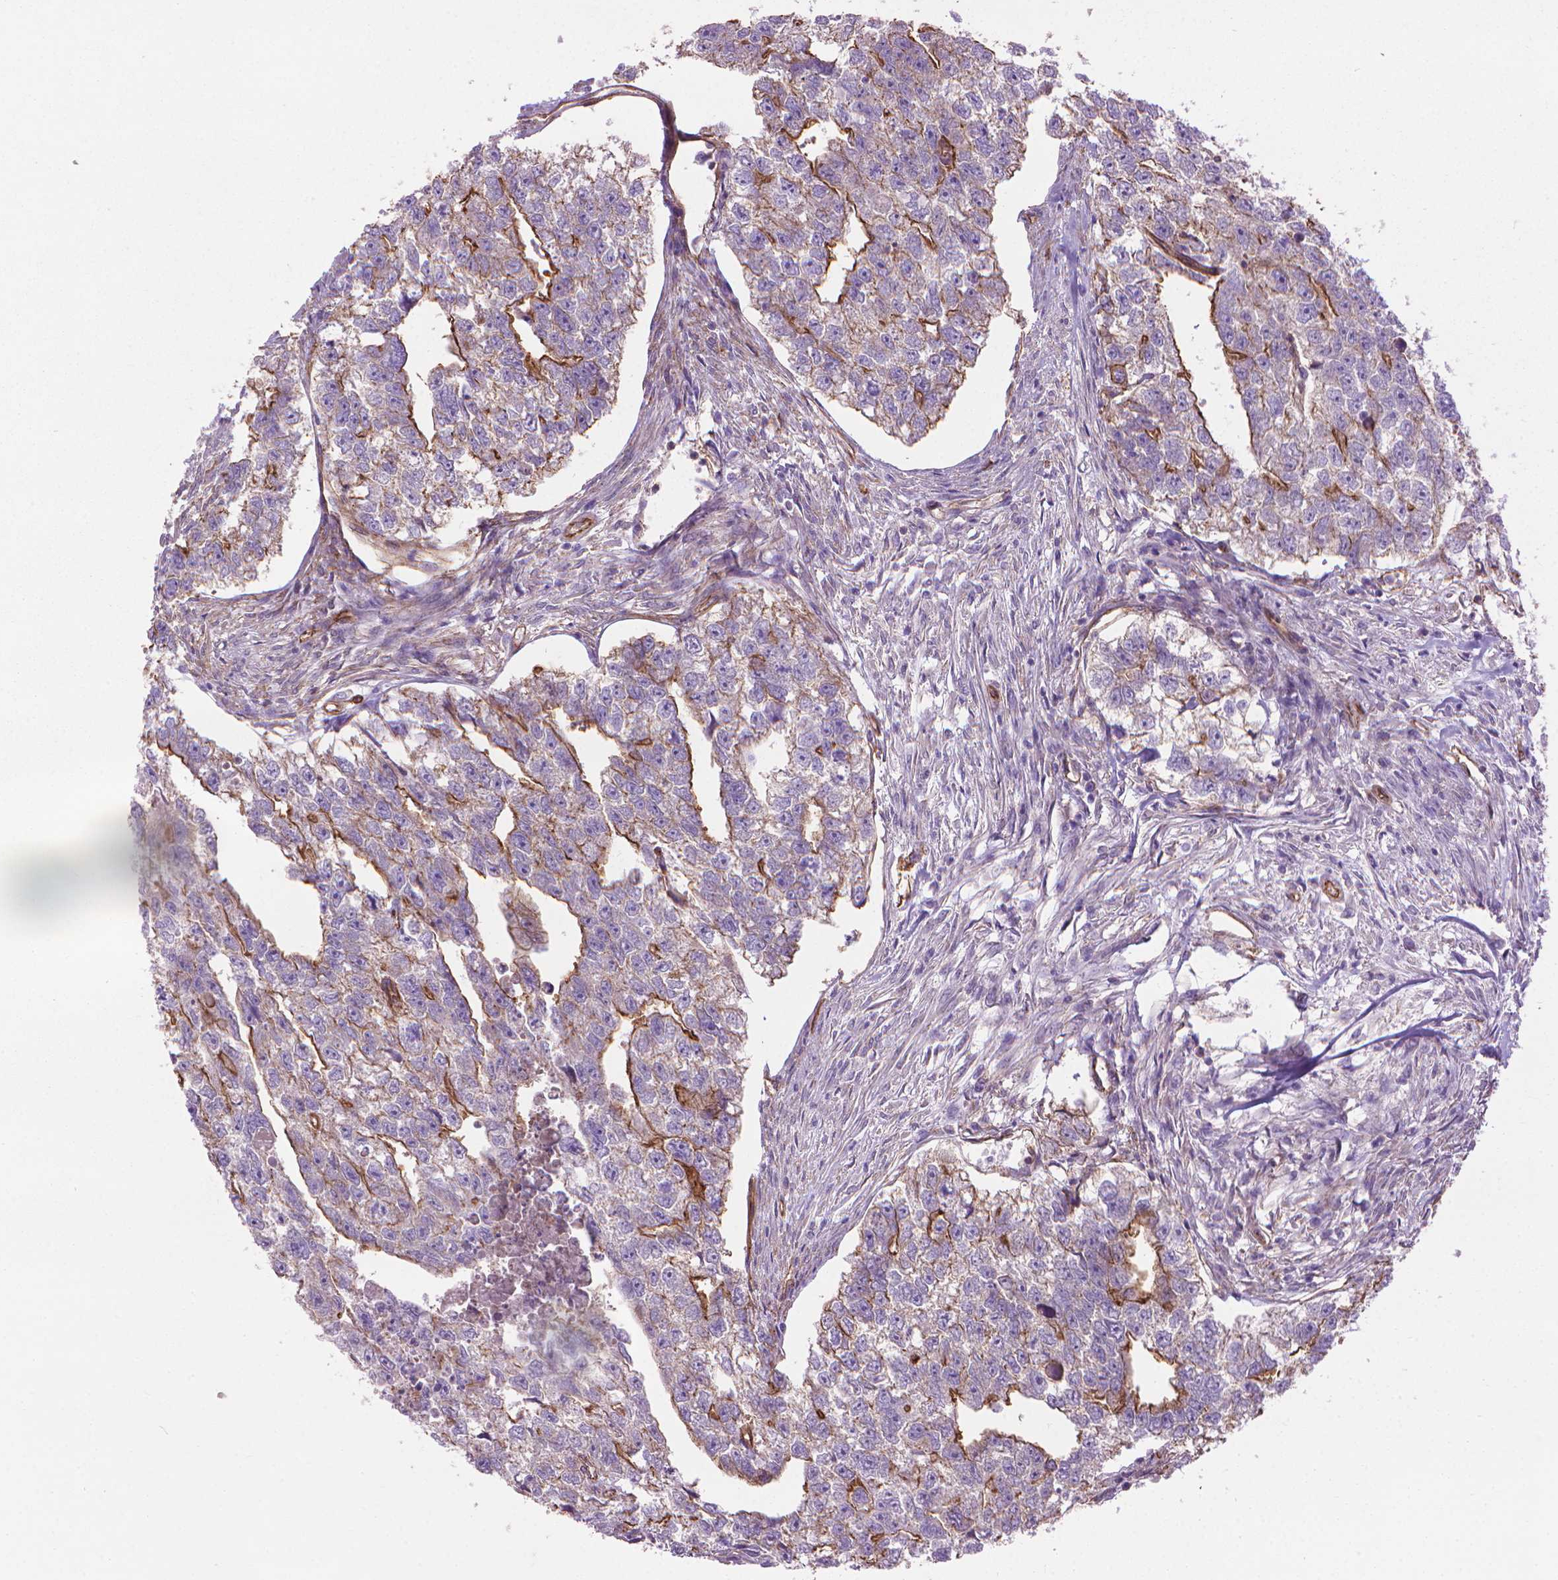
{"staining": {"intensity": "moderate", "quantity": "25%-75%", "location": "cytoplasmic/membranous"}, "tissue": "testis cancer", "cell_type": "Tumor cells", "image_type": "cancer", "snomed": [{"axis": "morphology", "description": "Carcinoma, Embryonal, NOS"}, {"axis": "morphology", "description": "Teratoma, malignant, NOS"}, {"axis": "topography", "description": "Testis"}], "caption": "Protein expression analysis of testis cancer shows moderate cytoplasmic/membranous positivity in about 25%-75% of tumor cells. Nuclei are stained in blue.", "gene": "TENT5A", "patient": {"sex": "male", "age": 44}}